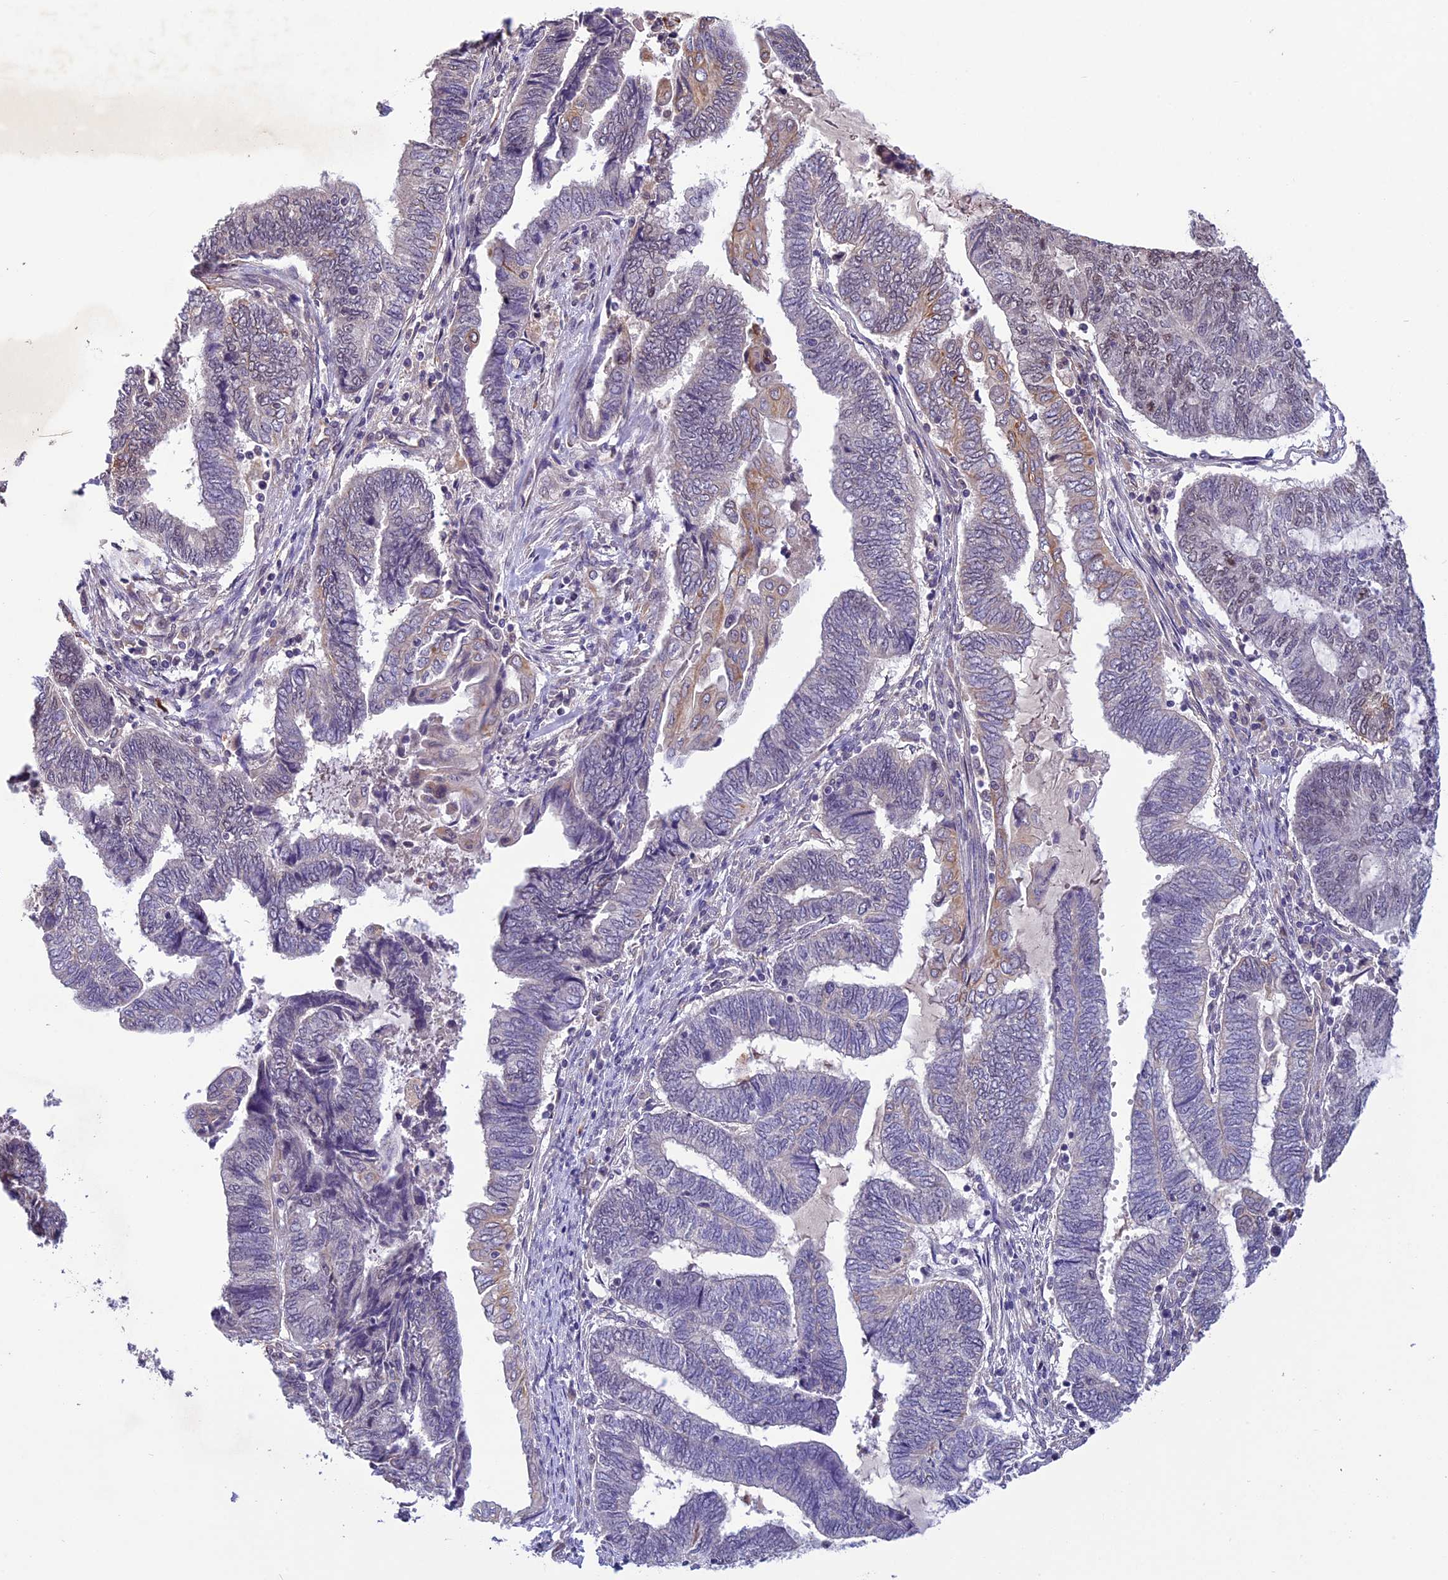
{"staining": {"intensity": "weak", "quantity": "<25%", "location": "cytoplasmic/membranous,nuclear"}, "tissue": "endometrial cancer", "cell_type": "Tumor cells", "image_type": "cancer", "snomed": [{"axis": "morphology", "description": "Adenocarcinoma, NOS"}, {"axis": "topography", "description": "Uterus"}, {"axis": "topography", "description": "Endometrium"}], "caption": "There is no significant positivity in tumor cells of endometrial adenocarcinoma.", "gene": "C3orf70", "patient": {"sex": "female", "age": 70}}